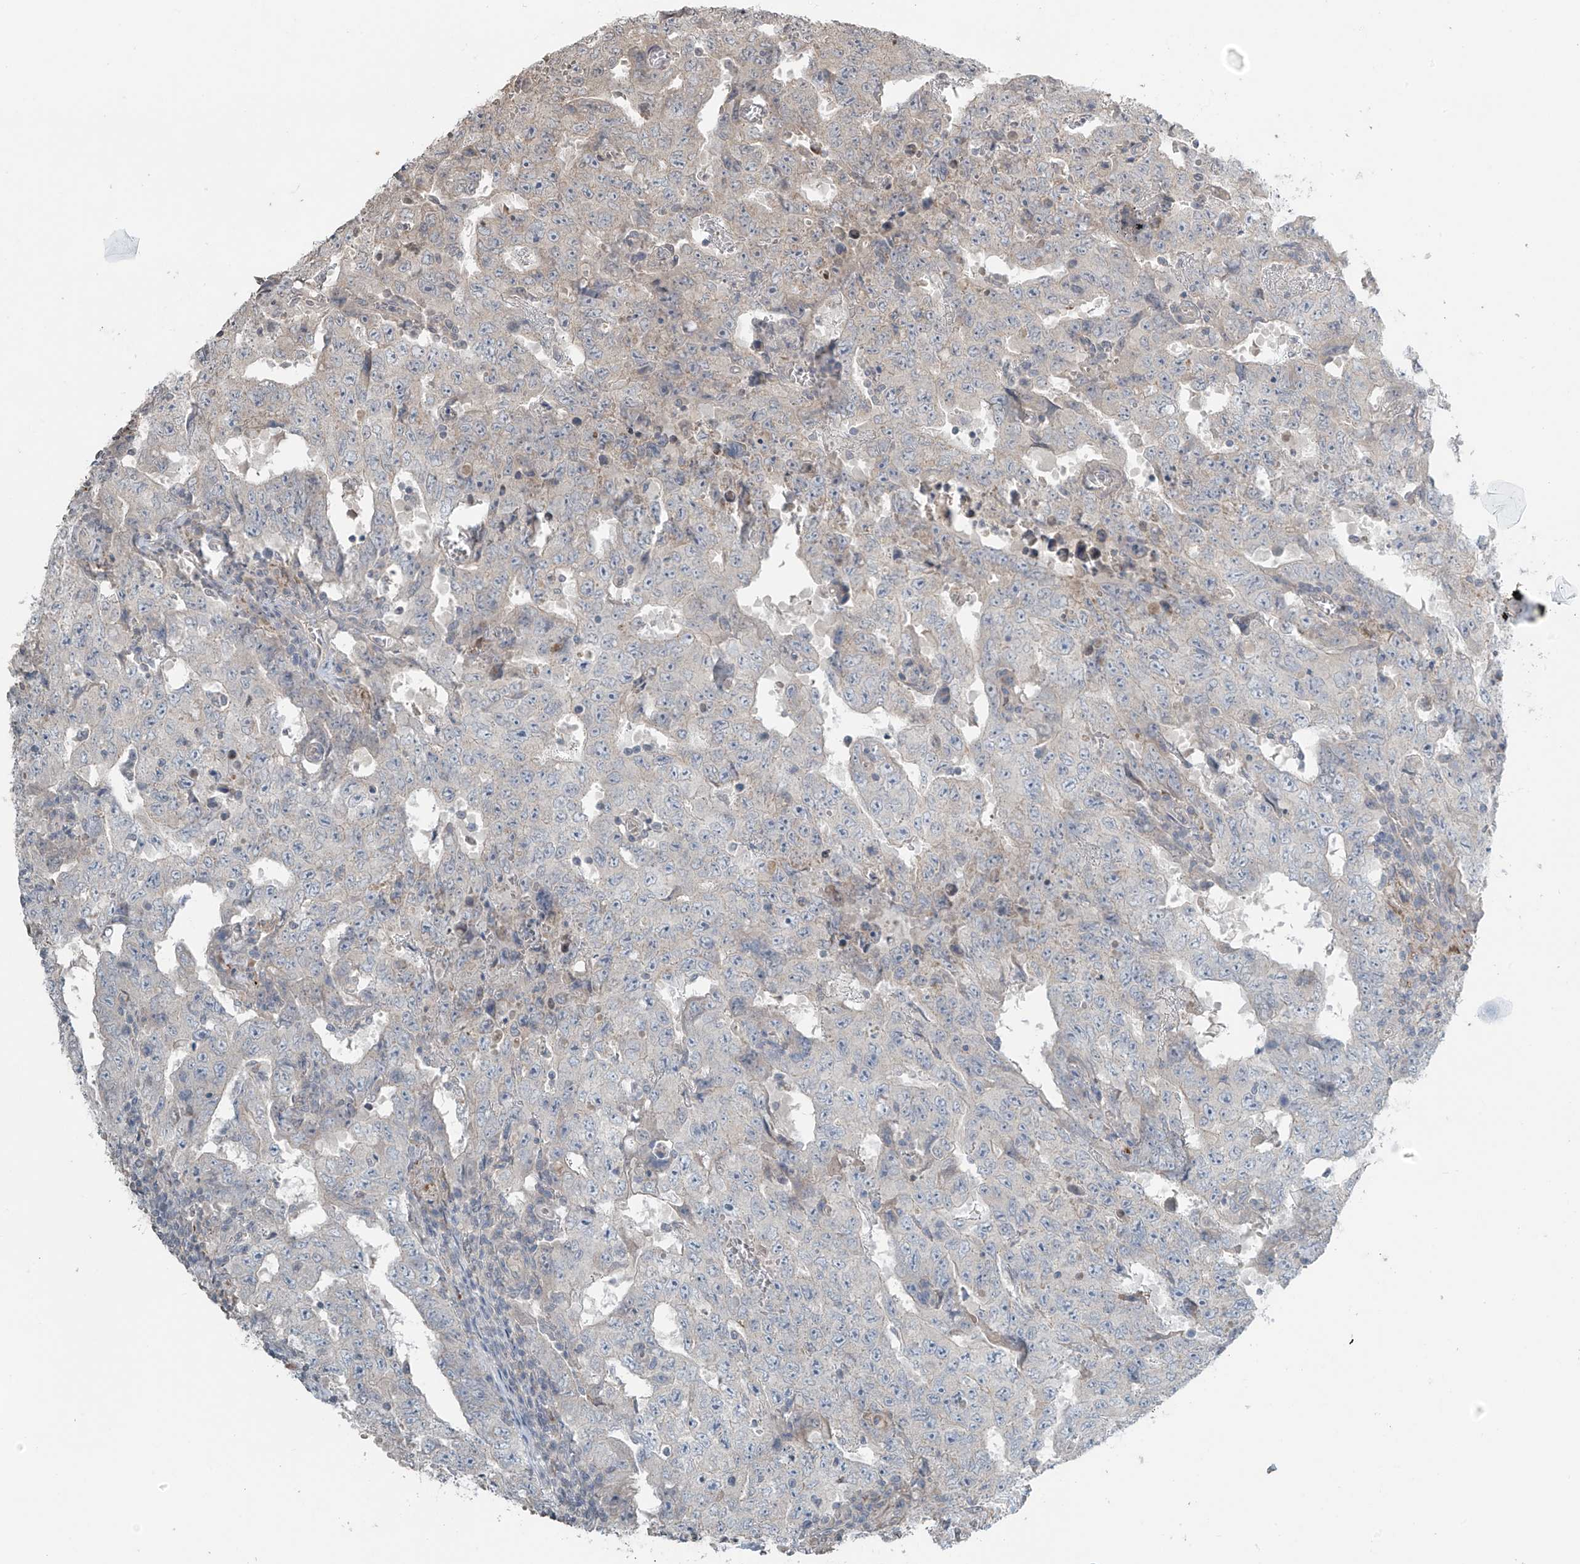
{"staining": {"intensity": "negative", "quantity": "none", "location": "none"}, "tissue": "testis cancer", "cell_type": "Tumor cells", "image_type": "cancer", "snomed": [{"axis": "morphology", "description": "Carcinoma, Embryonal, NOS"}, {"axis": "topography", "description": "Testis"}], "caption": "High magnification brightfield microscopy of testis embryonal carcinoma stained with DAB (brown) and counterstained with hematoxylin (blue): tumor cells show no significant staining. (DAB (3,3'-diaminobenzidine) immunohistochemistry (IHC) with hematoxylin counter stain).", "gene": "HOXA11", "patient": {"sex": "male", "age": 26}}